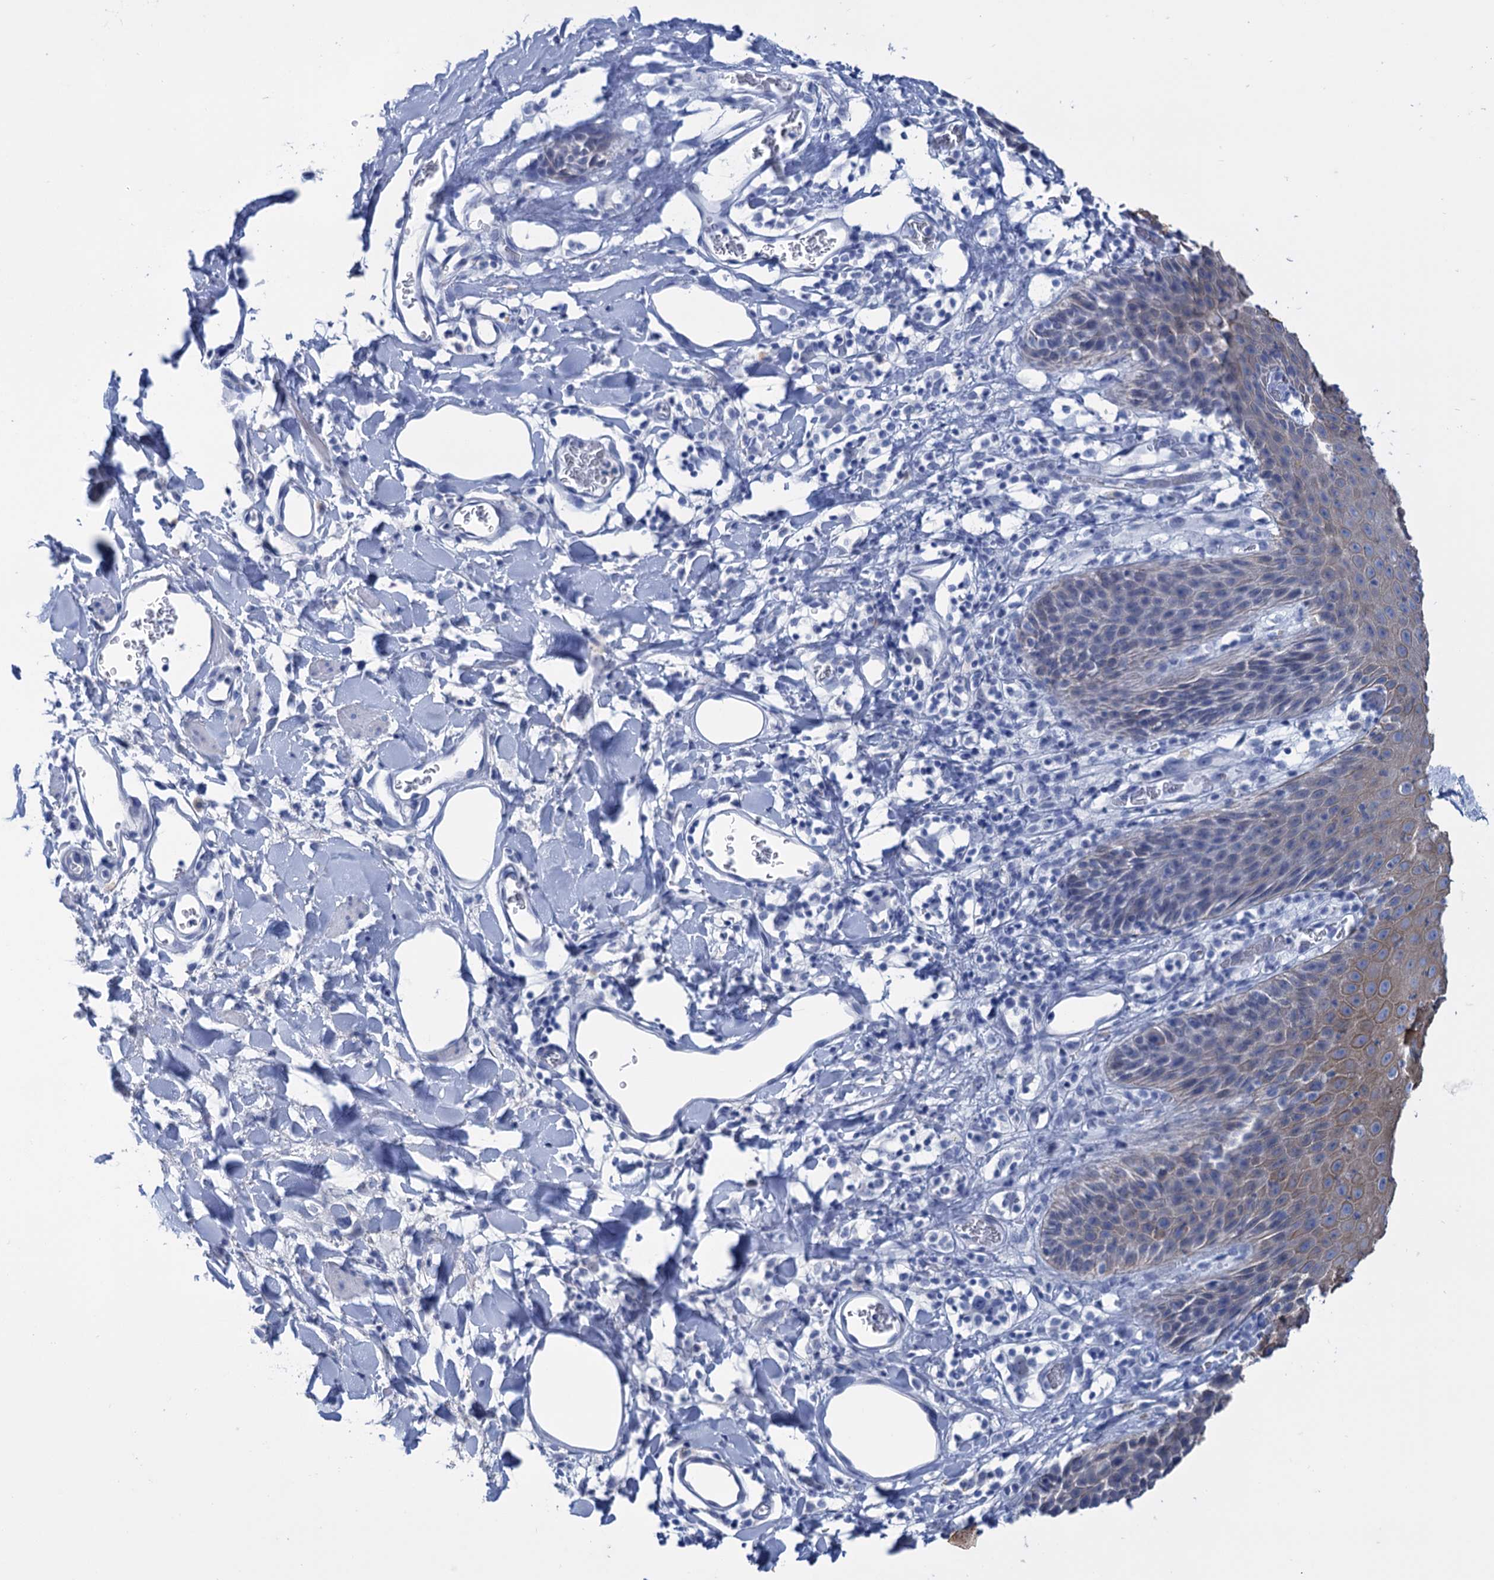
{"staining": {"intensity": "weak", "quantity": "25%-75%", "location": "cytoplasmic/membranous"}, "tissue": "skin", "cell_type": "Epidermal cells", "image_type": "normal", "snomed": [{"axis": "morphology", "description": "Normal tissue, NOS"}, {"axis": "topography", "description": "Vulva"}], "caption": "This micrograph displays IHC staining of unremarkable human skin, with low weak cytoplasmic/membranous positivity in approximately 25%-75% of epidermal cells.", "gene": "FAAP20", "patient": {"sex": "female", "age": 68}}